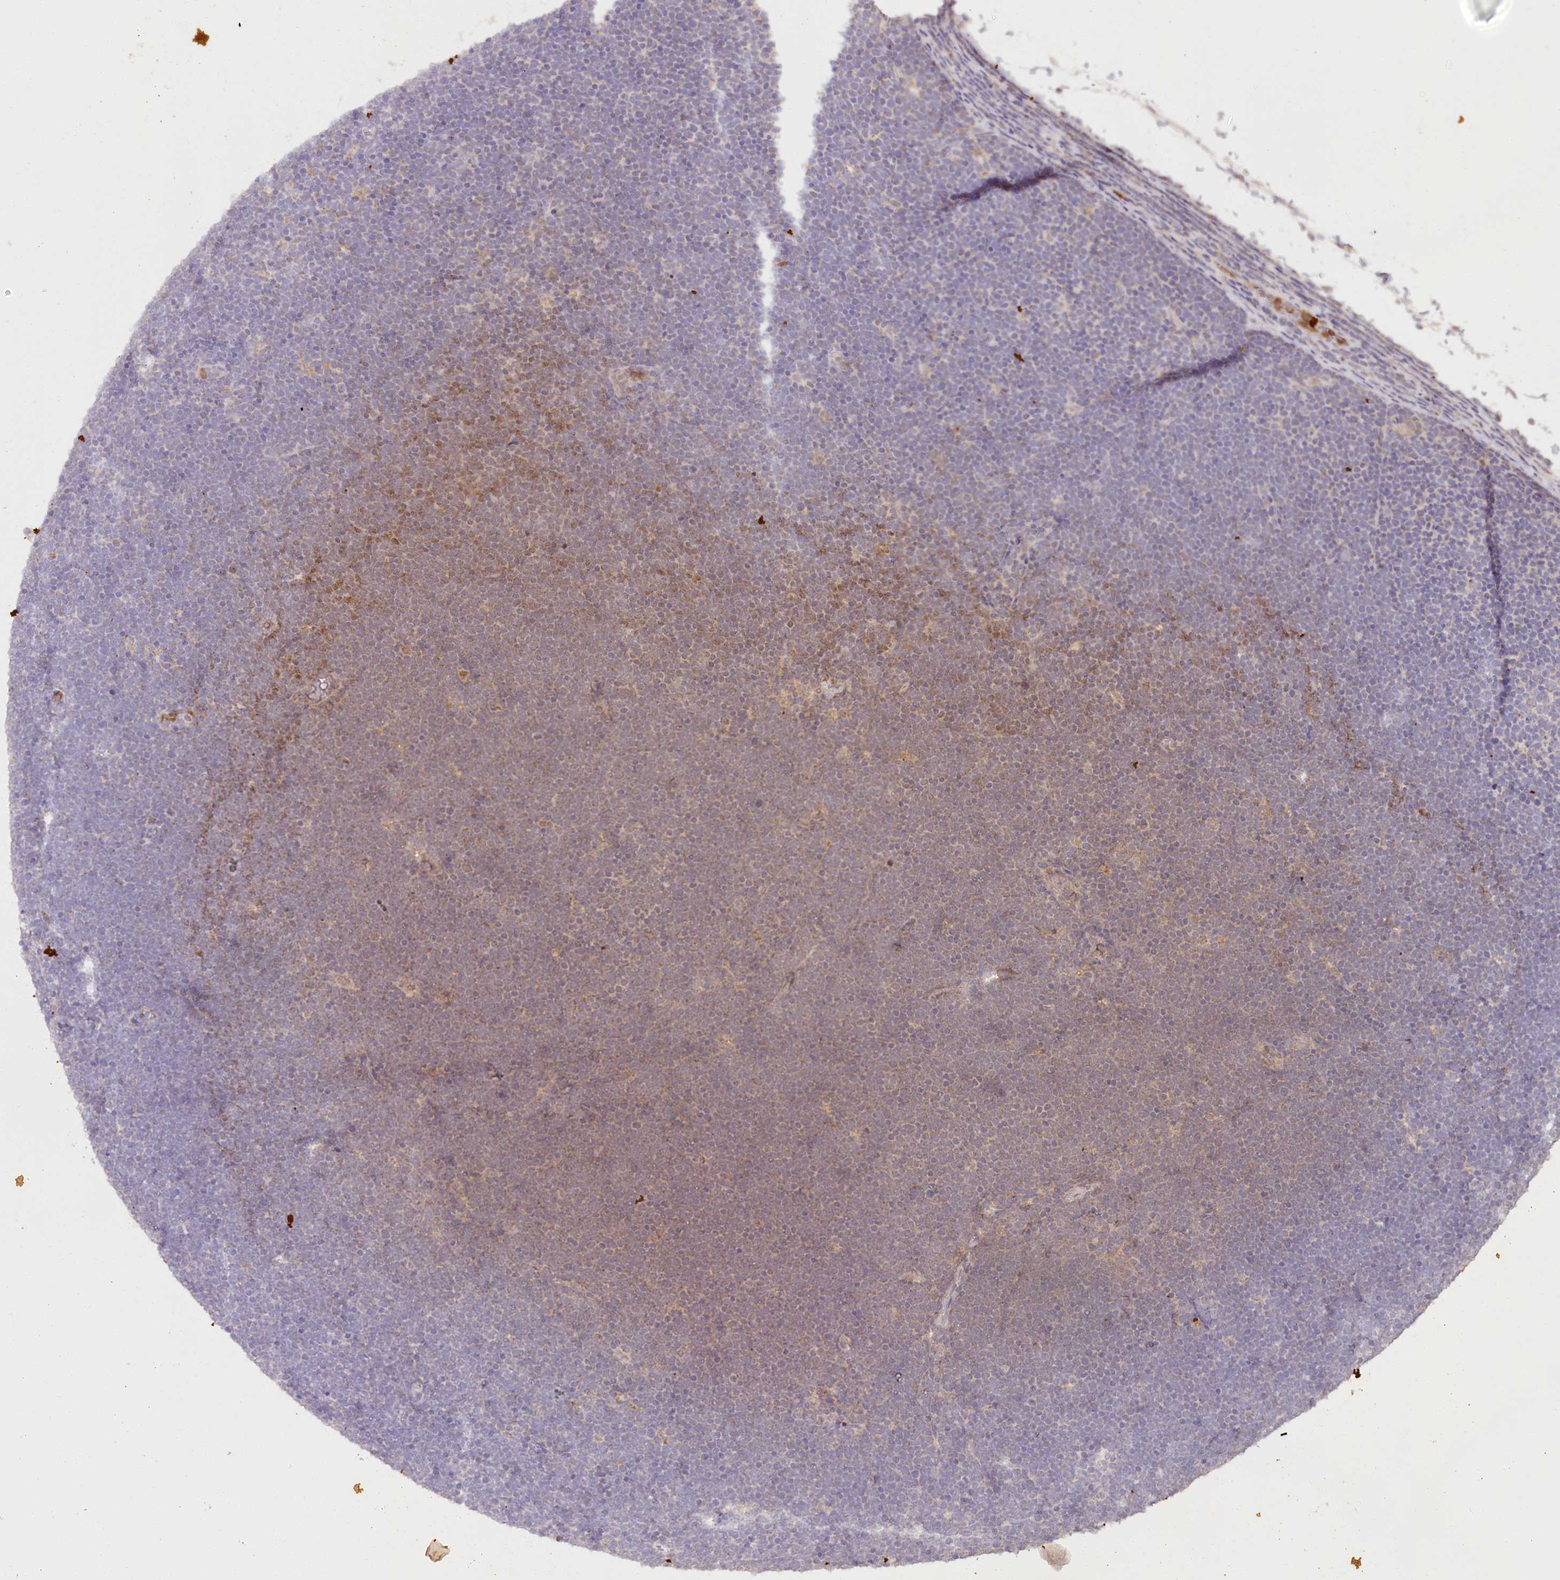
{"staining": {"intensity": "moderate", "quantity": "25%-75%", "location": "cytoplasmic/membranous"}, "tissue": "lymphoma", "cell_type": "Tumor cells", "image_type": "cancer", "snomed": [{"axis": "morphology", "description": "Malignant lymphoma, non-Hodgkin's type, High grade"}, {"axis": "topography", "description": "Lymph node"}], "caption": "Protein staining by immunohistochemistry (IHC) shows moderate cytoplasmic/membranous positivity in approximately 25%-75% of tumor cells in lymphoma.", "gene": "MMP25", "patient": {"sex": "male", "age": 13}}